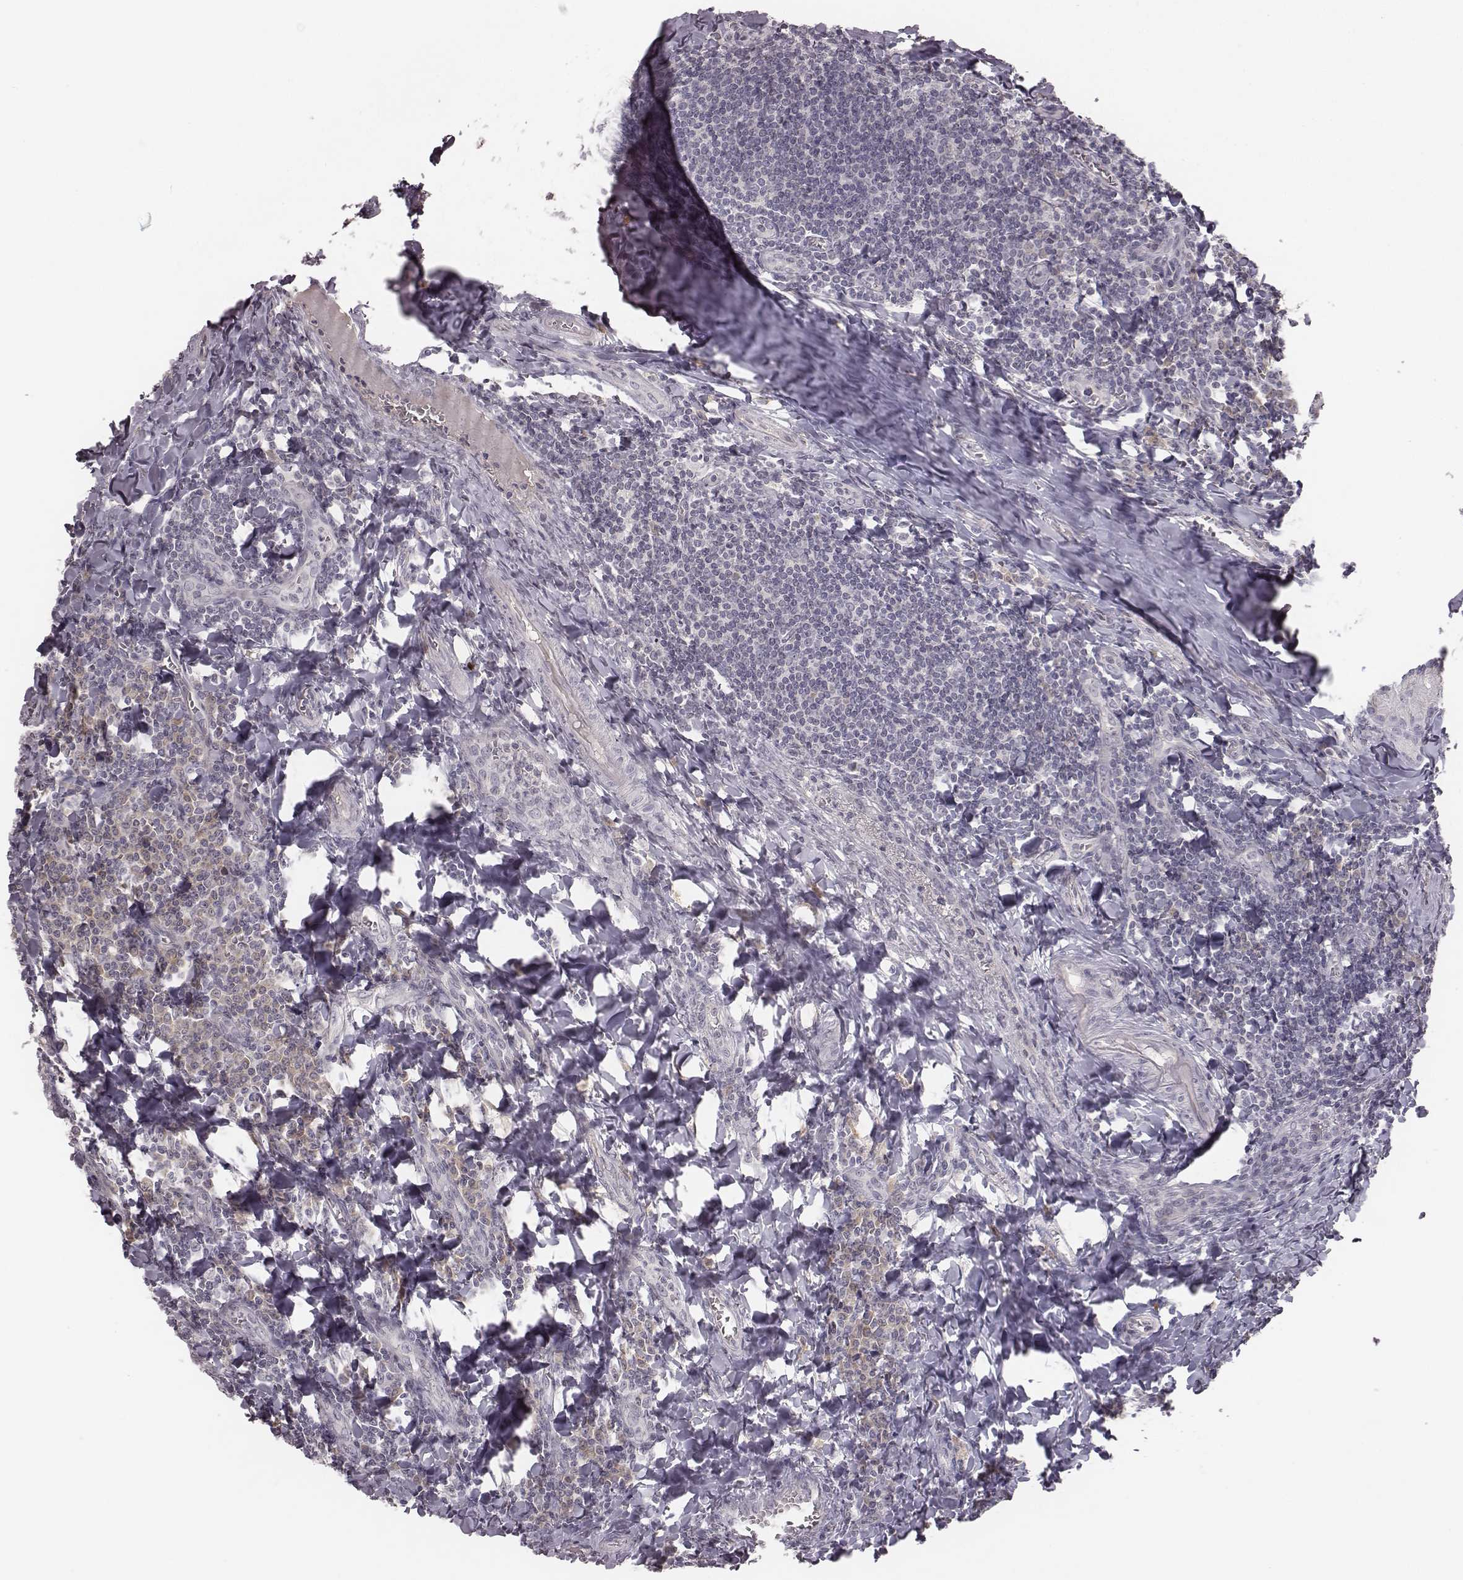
{"staining": {"intensity": "weak", "quantity": "<25%", "location": "cytoplasmic/membranous"}, "tissue": "tonsil", "cell_type": "Germinal center cells", "image_type": "normal", "snomed": [{"axis": "morphology", "description": "Normal tissue, NOS"}, {"axis": "morphology", "description": "Inflammation, NOS"}, {"axis": "topography", "description": "Tonsil"}], "caption": "There is no significant expression in germinal center cells of tonsil. Brightfield microscopy of immunohistochemistry stained with DAB (3,3'-diaminobenzidine) (brown) and hematoxylin (blue), captured at high magnification.", "gene": "TLX3", "patient": {"sex": "female", "age": 31}}